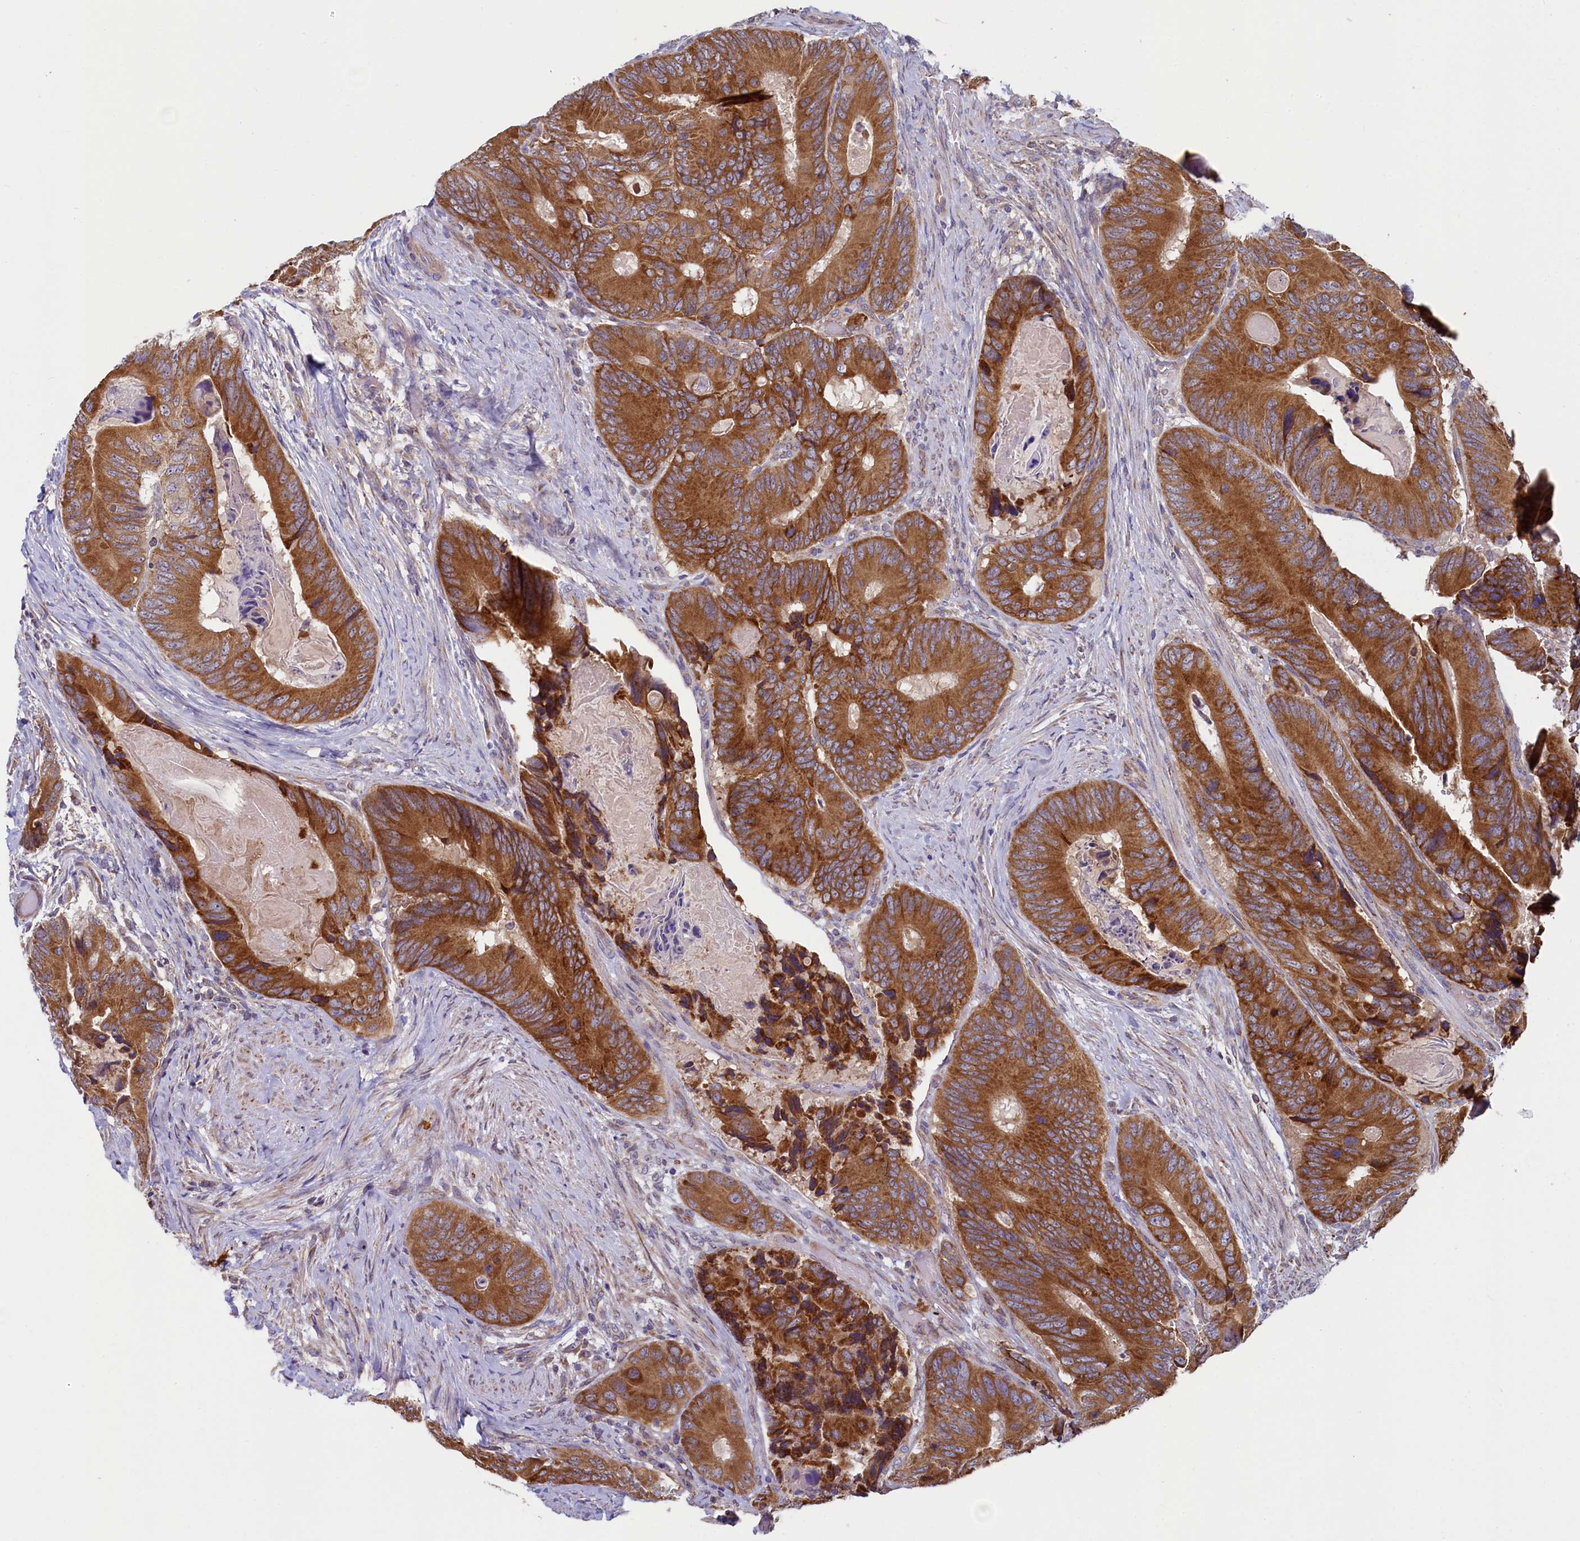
{"staining": {"intensity": "moderate", "quantity": ">75%", "location": "cytoplasmic/membranous"}, "tissue": "colorectal cancer", "cell_type": "Tumor cells", "image_type": "cancer", "snomed": [{"axis": "morphology", "description": "Adenocarcinoma, NOS"}, {"axis": "topography", "description": "Colon"}], "caption": "Moderate cytoplasmic/membranous positivity is seen in about >75% of tumor cells in colorectal adenocarcinoma.", "gene": "SPATA2L", "patient": {"sex": "male", "age": 84}}